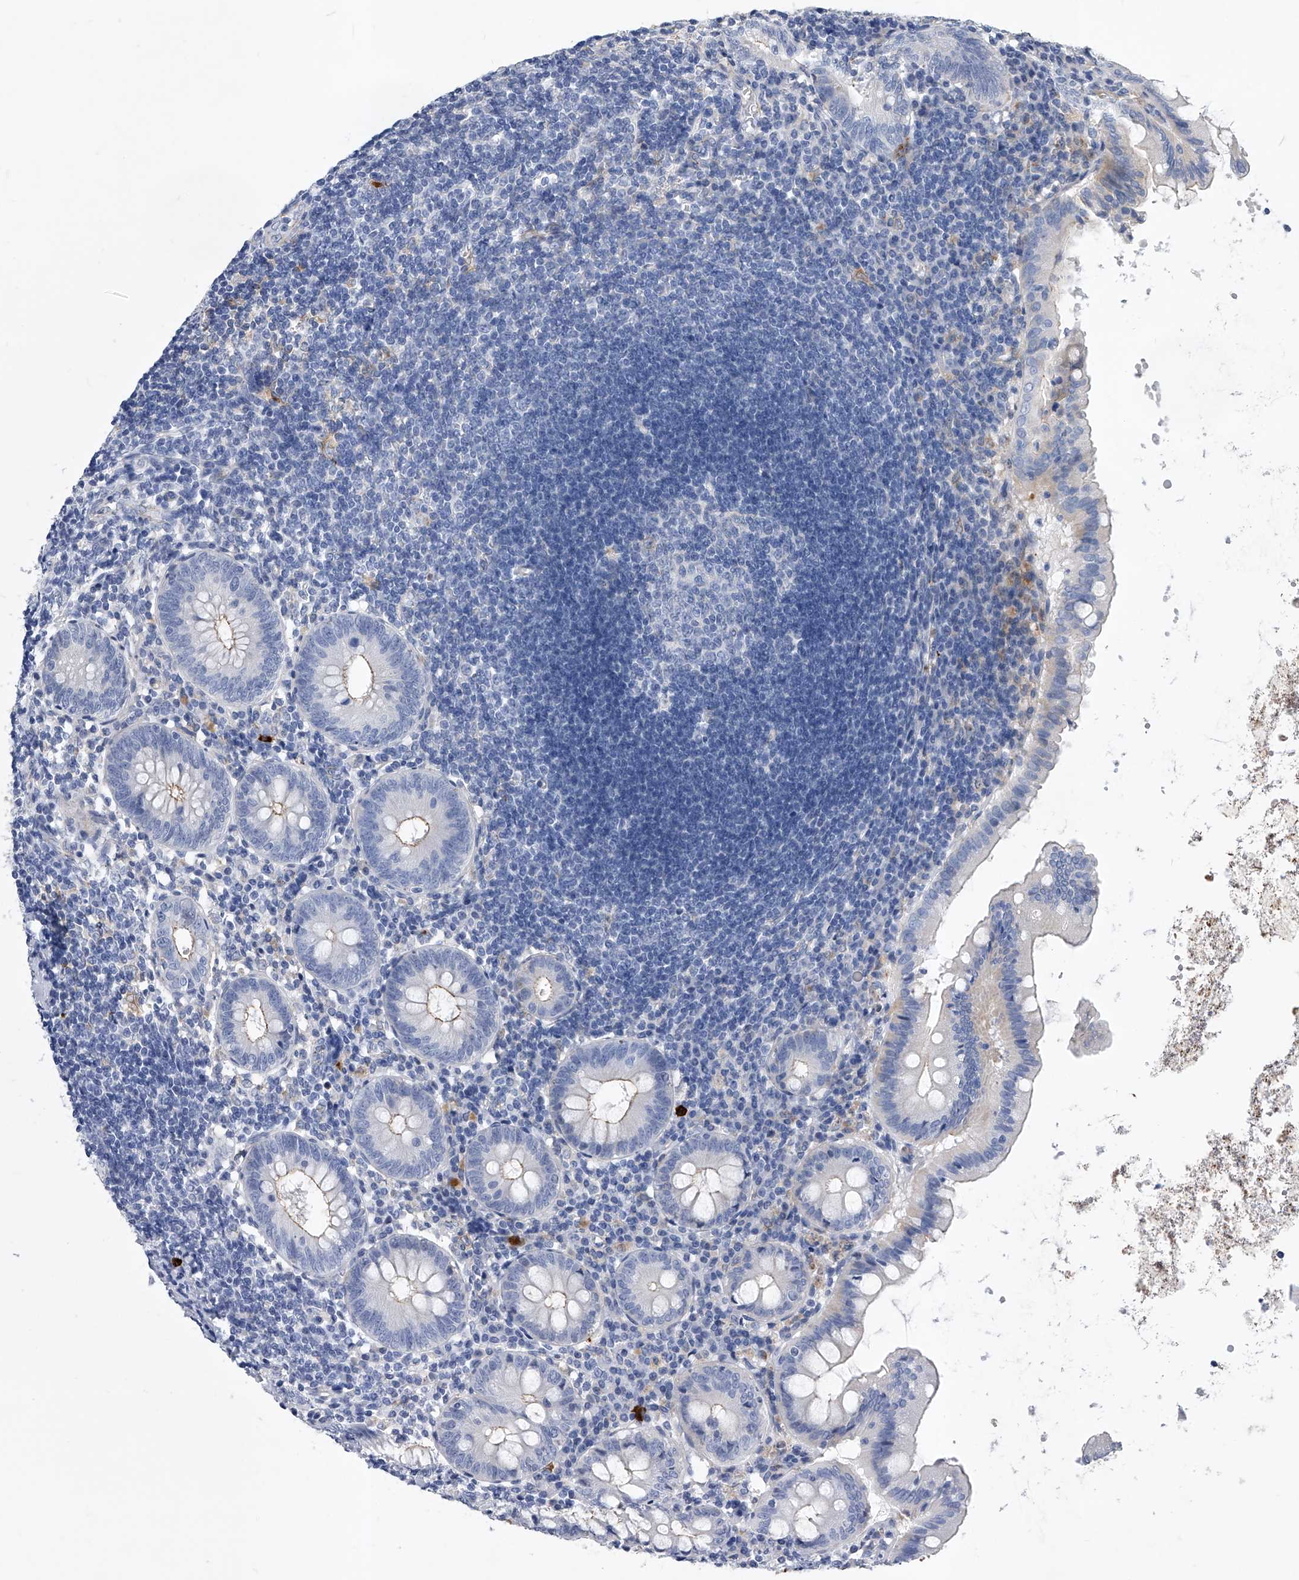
{"staining": {"intensity": "weak", "quantity": "<25%", "location": "cytoplasmic/membranous"}, "tissue": "appendix", "cell_type": "Glandular cells", "image_type": "normal", "snomed": [{"axis": "morphology", "description": "Normal tissue, NOS"}, {"axis": "topography", "description": "Appendix"}], "caption": "A micrograph of appendix stained for a protein reveals no brown staining in glandular cells. The staining was performed using DAB (3,3'-diaminobenzidine) to visualize the protein expression in brown, while the nuclei were stained in blue with hematoxylin (Magnification: 20x).", "gene": "ENSG00000250424", "patient": {"sex": "female", "age": 54}}